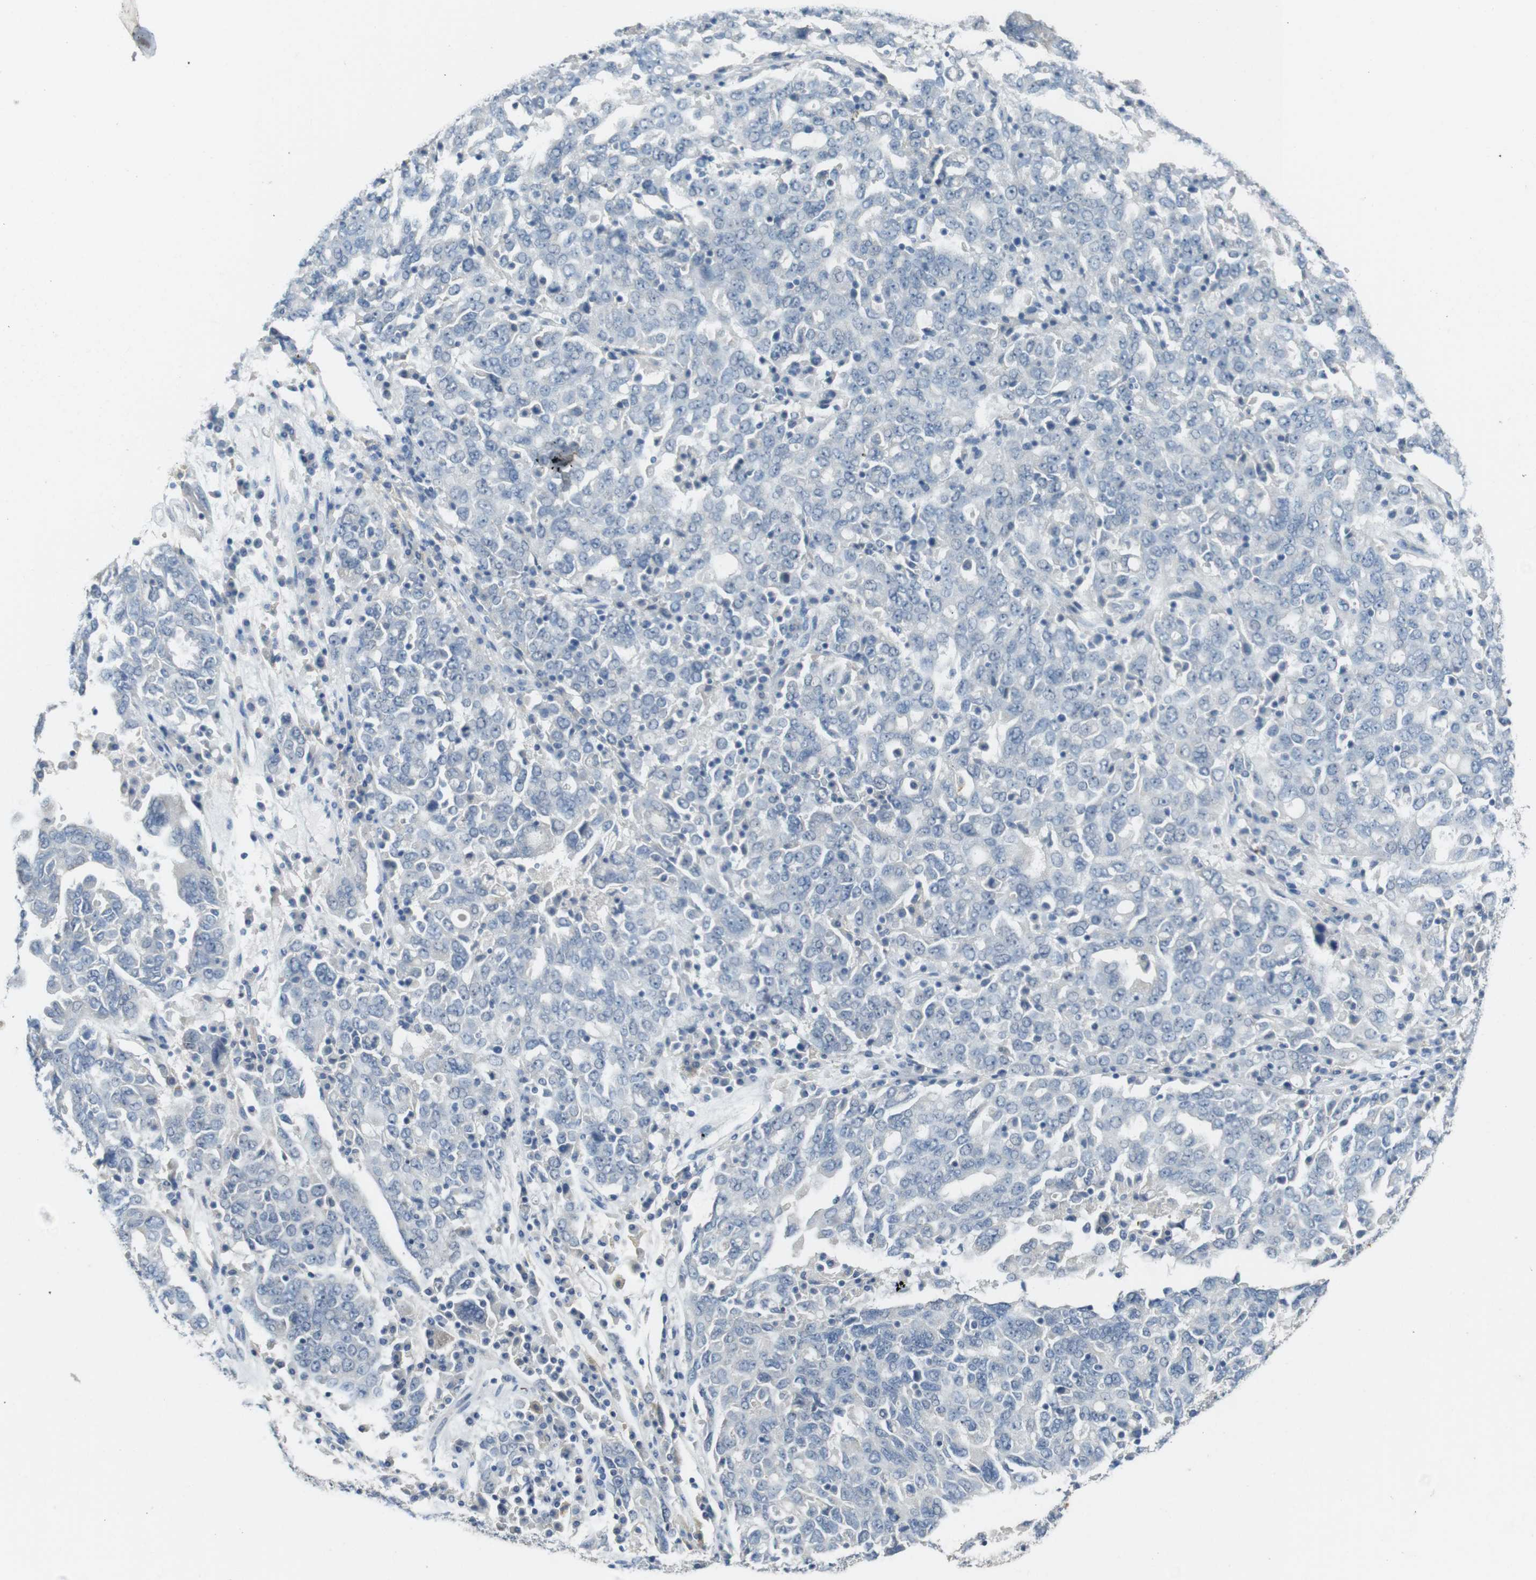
{"staining": {"intensity": "negative", "quantity": "none", "location": "none"}, "tissue": "ovarian cancer", "cell_type": "Tumor cells", "image_type": "cancer", "snomed": [{"axis": "morphology", "description": "Carcinoma, endometroid"}, {"axis": "topography", "description": "Ovary"}], "caption": "The histopathology image shows no significant positivity in tumor cells of ovarian endometroid carcinoma. (DAB IHC visualized using brightfield microscopy, high magnification).", "gene": "ENTPD7", "patient": {"sex": "female", "age": 62}}